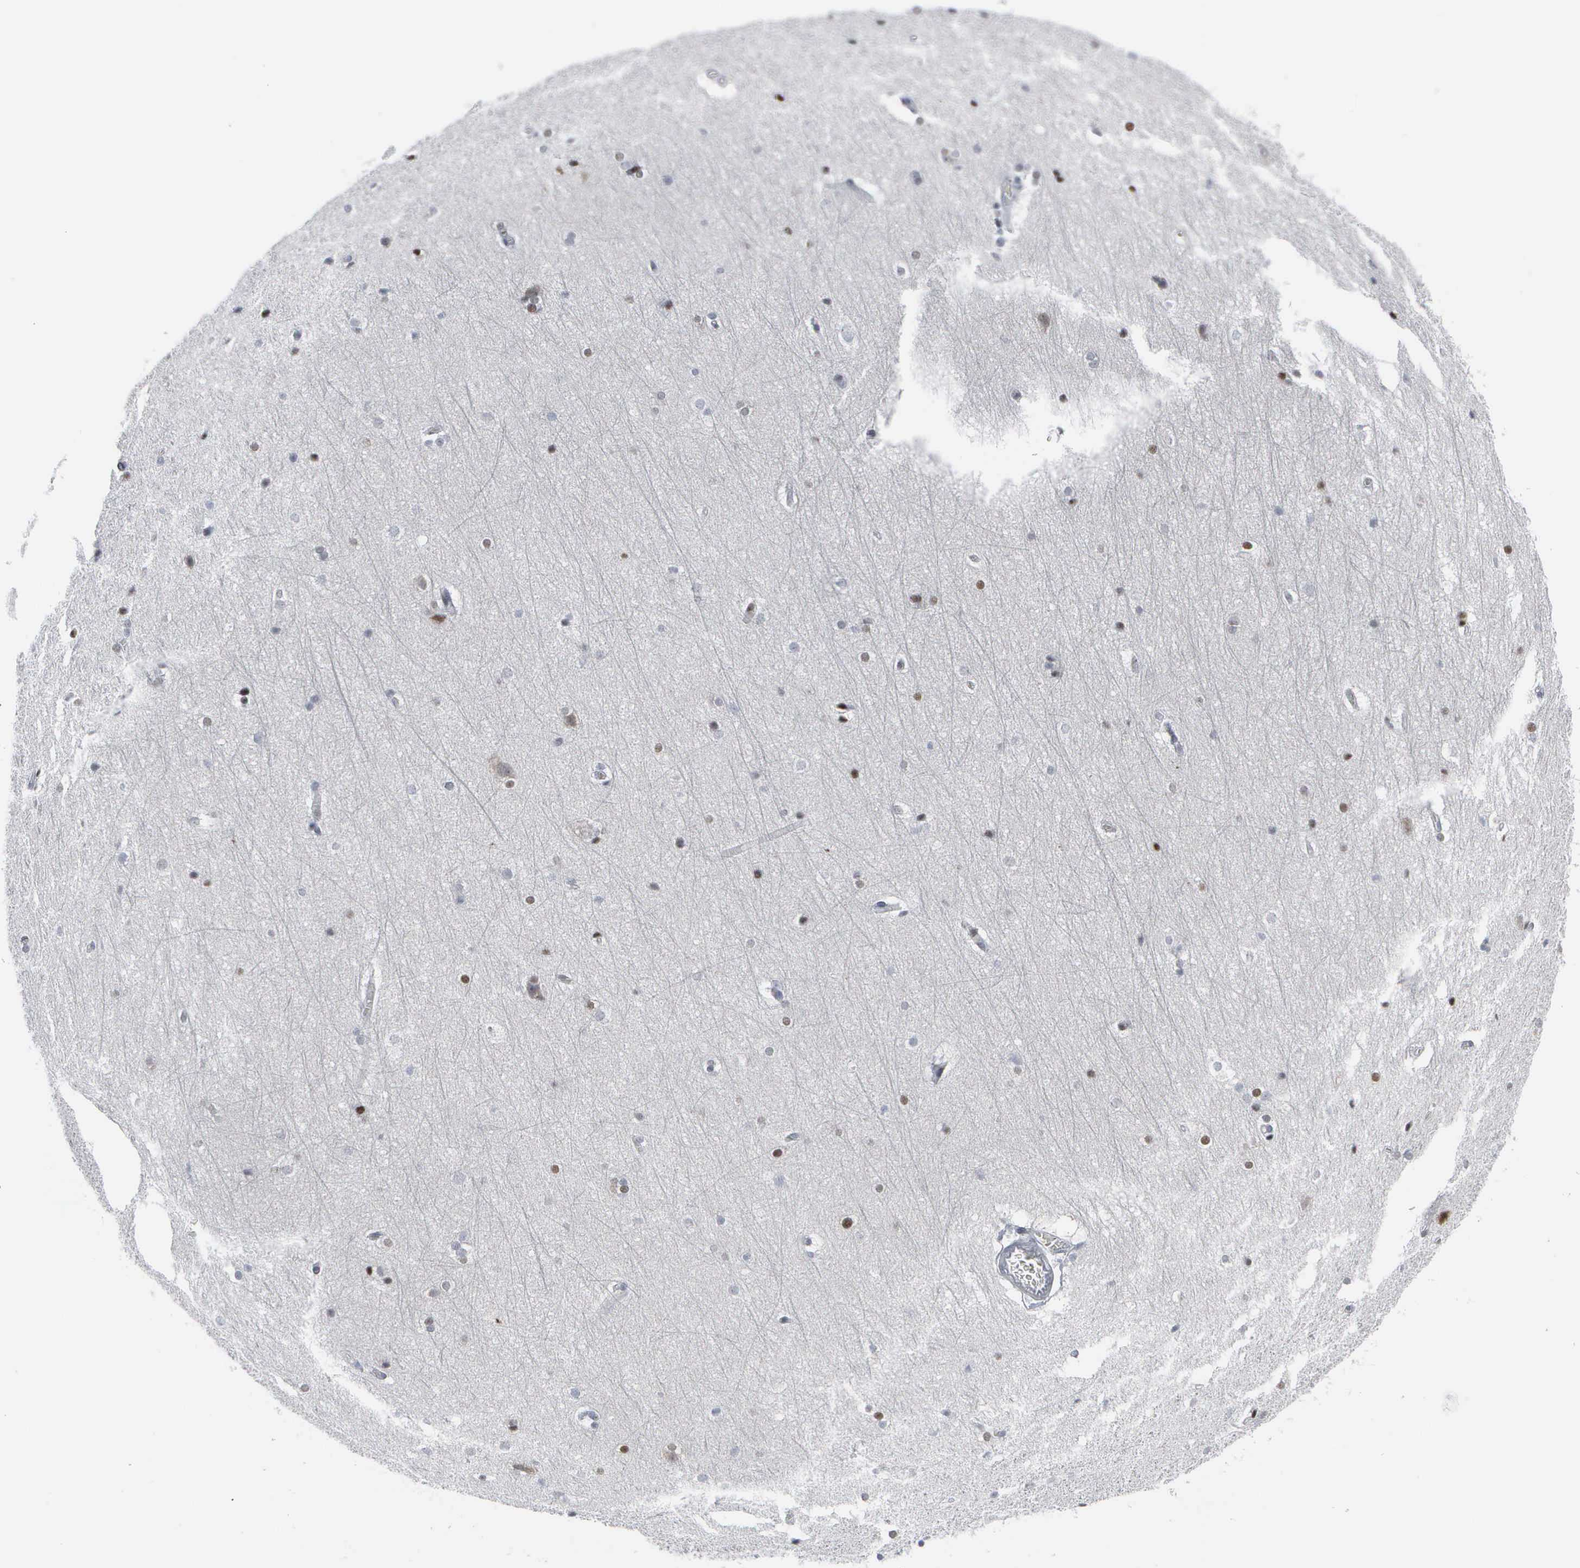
{"staining": {"intensity": "negative", "quantity": "none", "location": "none"}, "tissue": "cerebral cortex", "cell_type": "Endothelial cells", "image_type": "normal", "snomed": [{"axis": "morphology", "description": "Normal tissue, NOS"}, {"axis": "topography", "description": "Cerebral cortex"}, {"axis": "topography", "description": "Hippocampus"}], "caption": "The photomicrograph demonstrates no significant staining in endothelial cells of cerebral cortex.", "gene": "CCND3", "patient": {"sex": "female", "age": 19}}